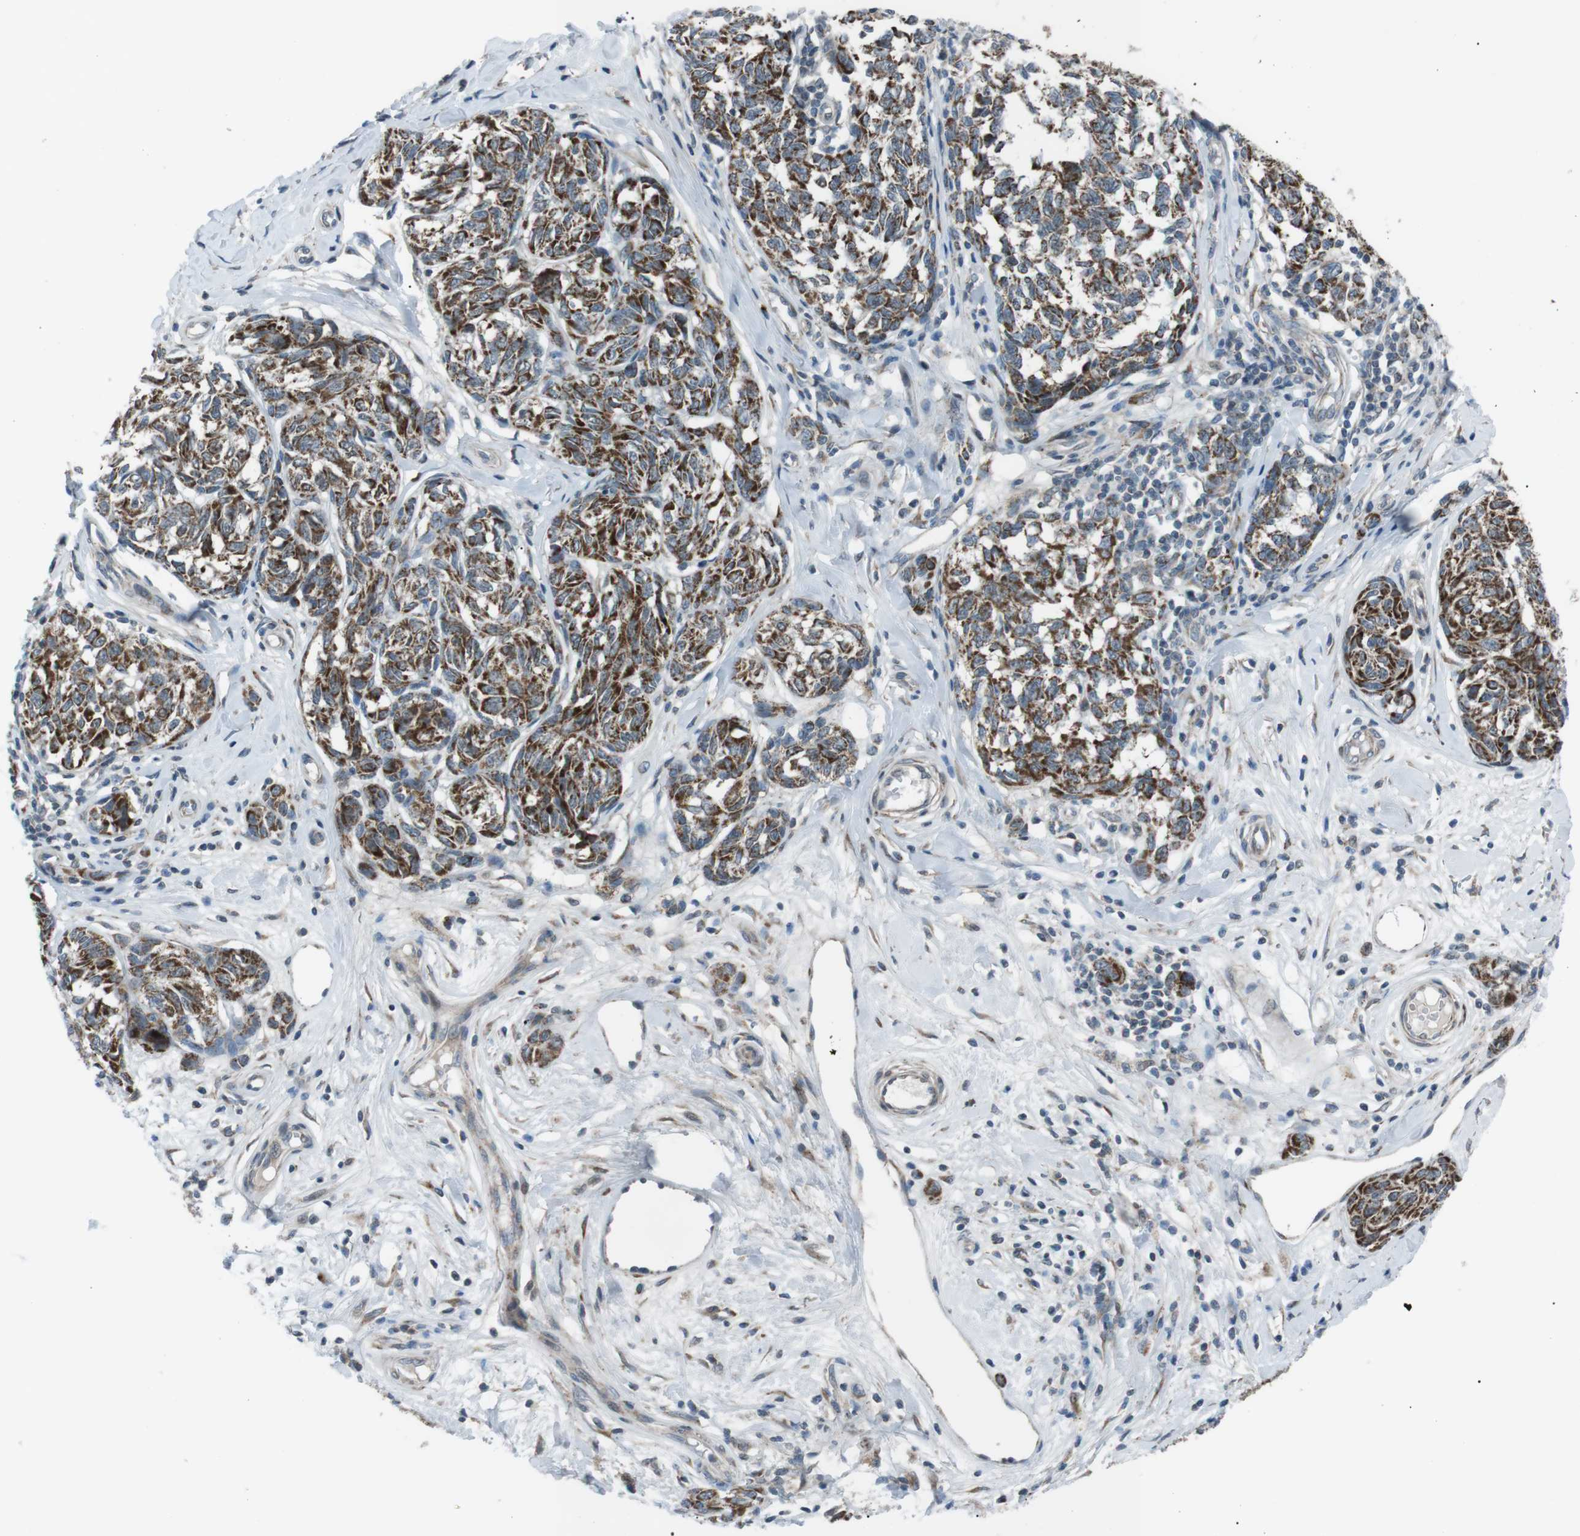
{"staining": {"intensity": "strong", "quantity": ">75%", "location": "cytoplasmic/membranous"}, "tissue": "melanoma", "cell_type": "Tumor cells", "image_type": "cancer", "snomed": [{"axis": "morphology", "description": "Malignant melanoma, NOS"}, {"axis": "topography", "description": "Skin"}], "caption": "Immunohistochemical staining of human melanoma exhibits high levels of strong cytoplasmic/membranous expression in about >75% of tumor cells. The protein is shown in brown color, while the nuclei are stained blue.", "gene": "ARID5B", "patient": {"sex": "female", "age": 64}}